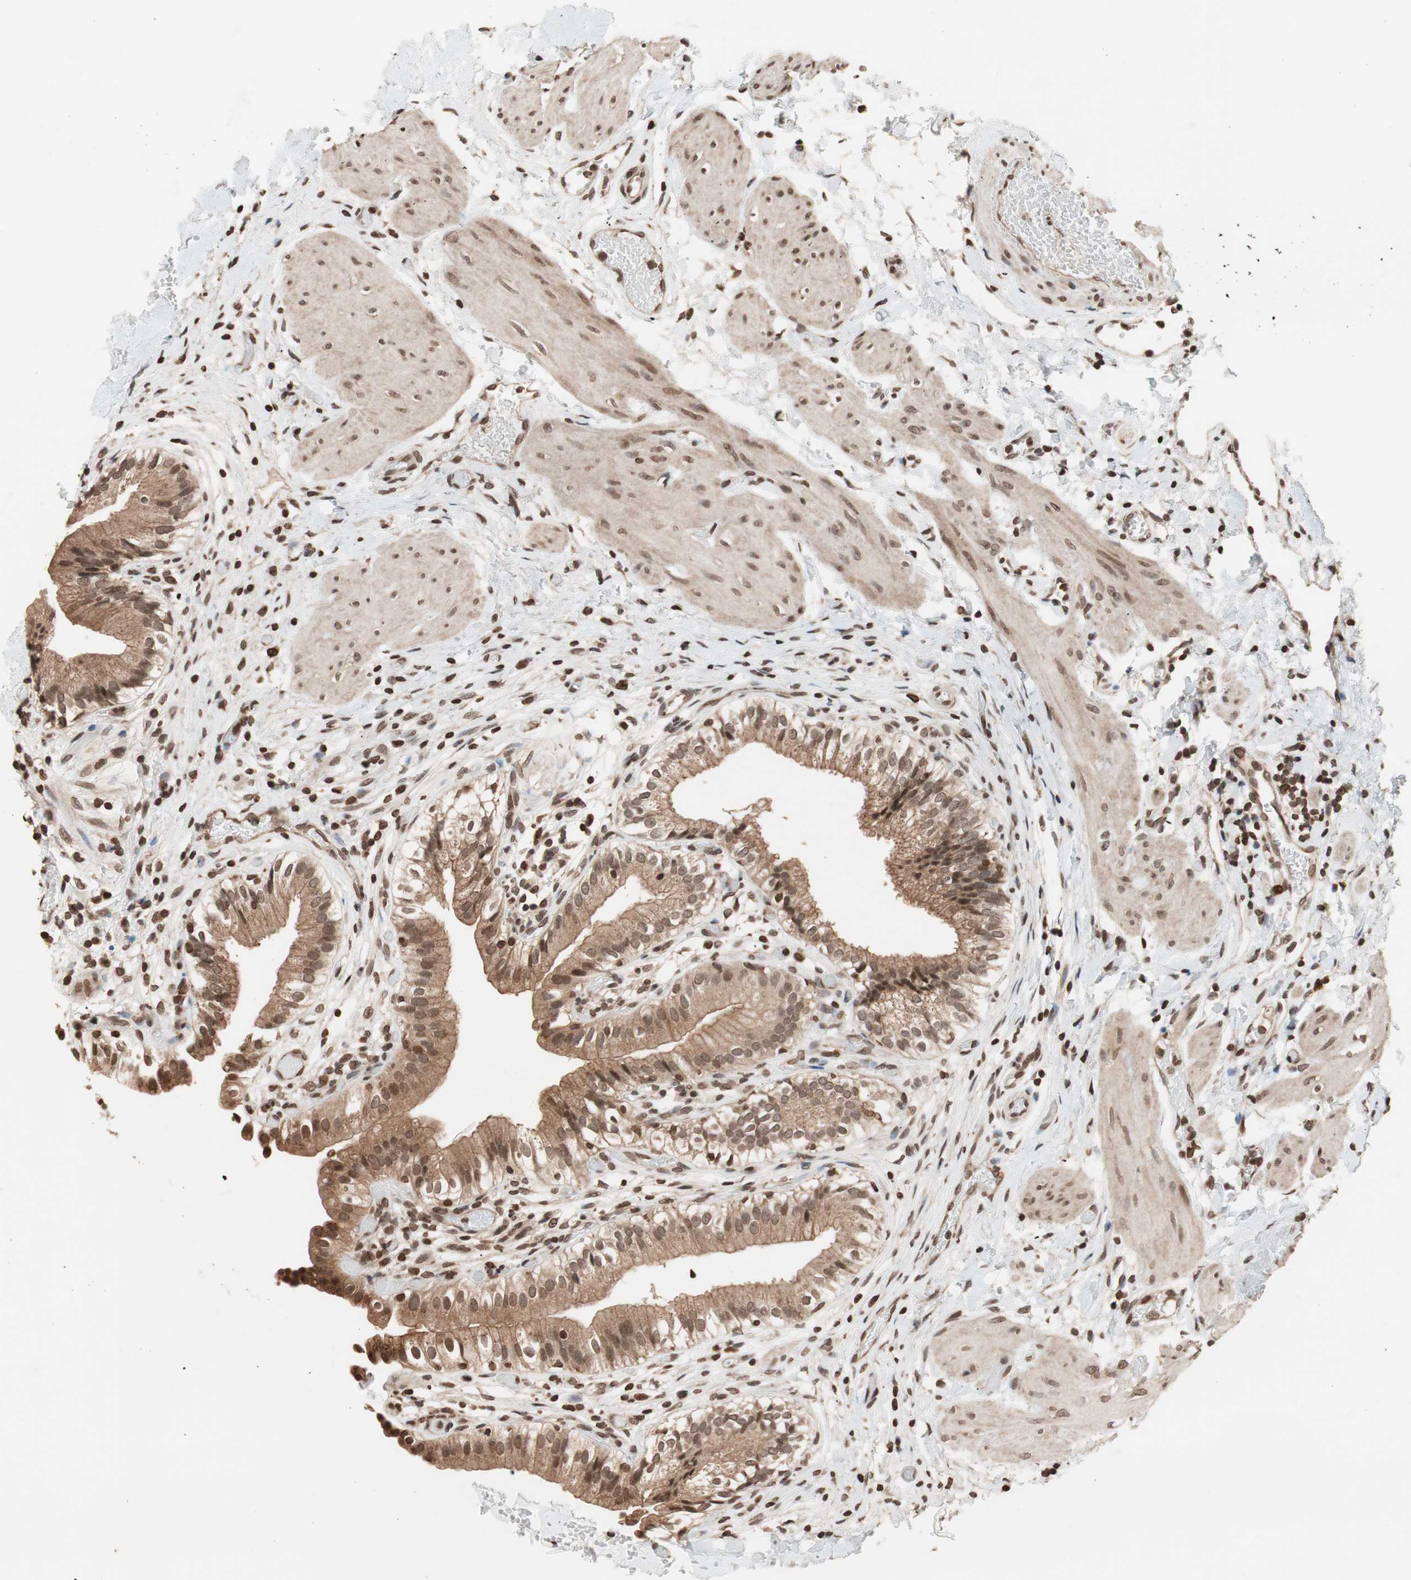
{"staining": {"intensity": "strong", "quantity": ">75%", "location": "cytoplasmic/membranous,nuclear"}, "tissue": "gallbladder", "cell_type": "Glandular cells", "image_type": "normal", "snomed": [{"axis": "morphology", "description": "Normal tissue, NOS"}, {"axis": "topography", "description": "Gallbladder"}], "caption": "The micrograph shows a brown stain indicating the presence of a protein in the cytoplasmic/membranous,nuclear of glandular cells in gallbladder.", "gene": "ZFC3H1", "patient": {"sex": "male", "age": 65}}